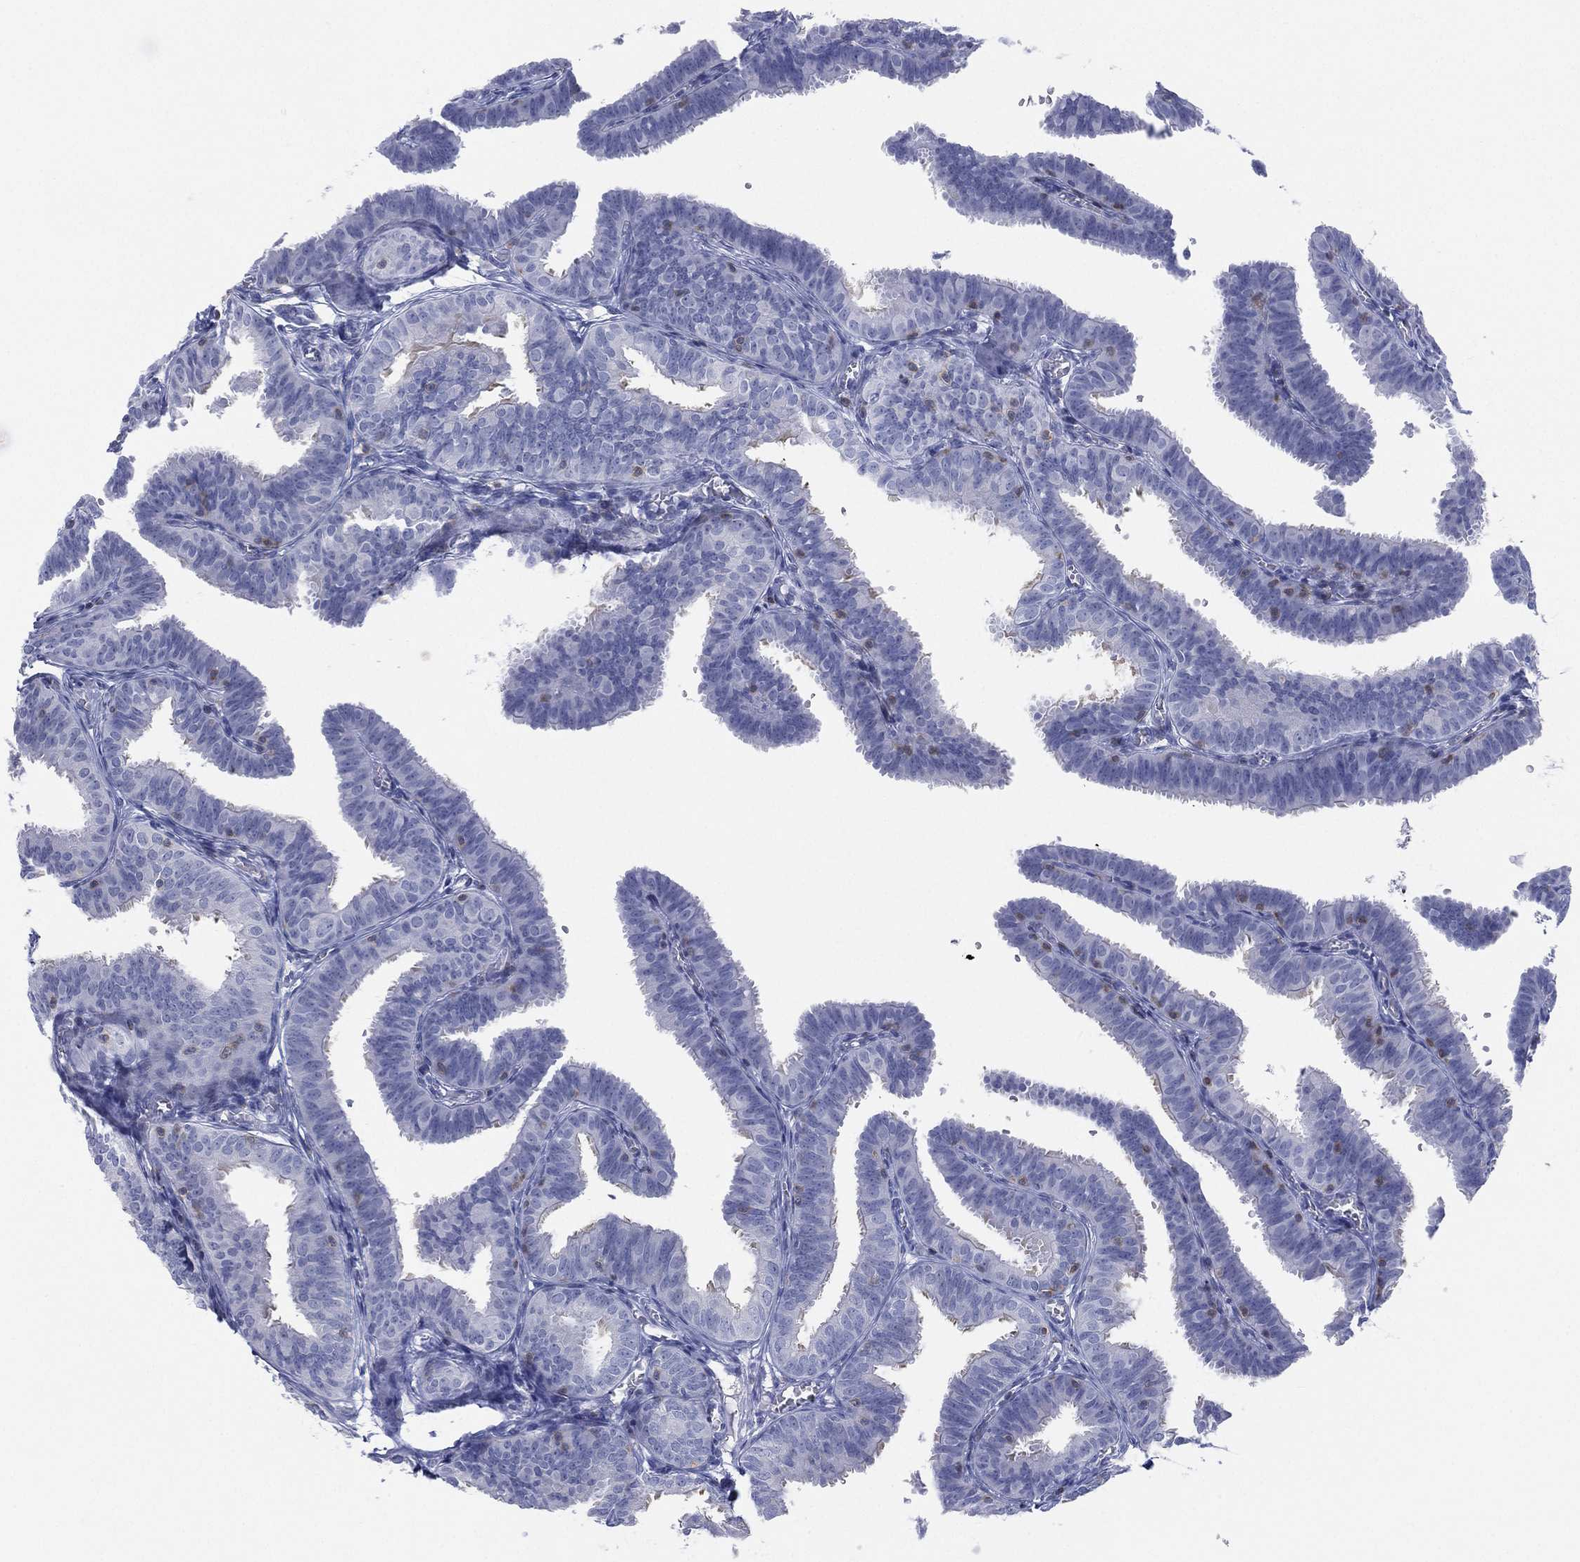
{"staining": {"intensity": "negative", "quantity": "none", "location": "none"}, "tissue": "fallopian tube", "cell_type": "Glandular cells", "image_type": "normal", "snomed": [{"axis": "morphology", "description": "Normal tissue, NOS"}, {"axis": "topography", "description": "Fallopian tube"}], "caption": "High power microscopy photomicrograph of an immunohistochemistry image of normal fallopian tube, revealing no significant positivity in glandular cells. The staining is performed using DAB brown chromogen with nuclei counter-stained in using hematoxylin.", "gene": "SEPTIN1", "patient": {"sex": "female", "age": 25}}